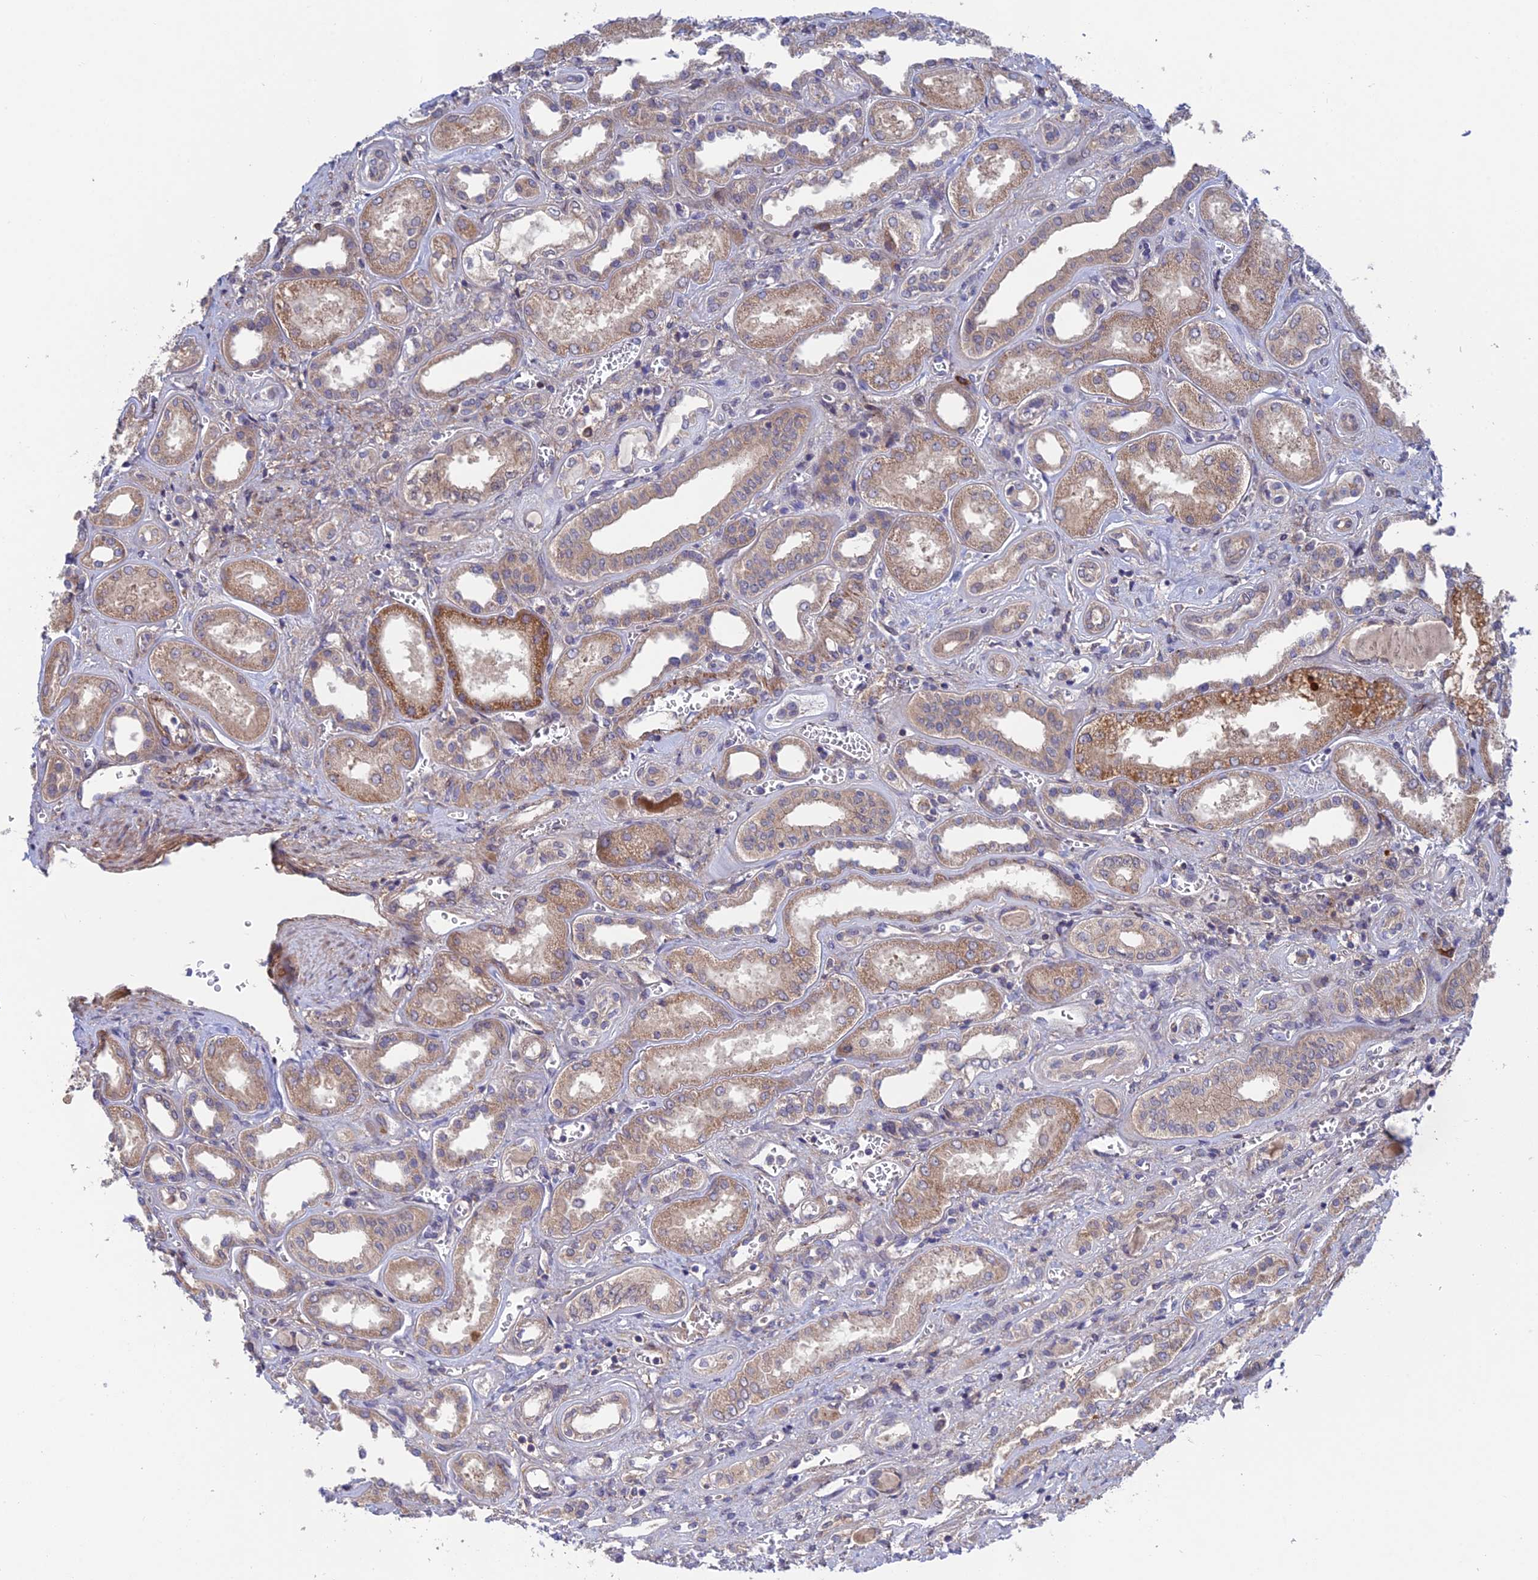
{"staining": {"intensity": "weak", "quantity": "25%-75%", "location": "cytoplasmic/membranous"}, "tissue": "kidney", "cell_type": "Cells in glomeruli", "image_type": "normal", "snomed": [{"axis": "morphology", "description": "Normal tissue, NOS"}, {"axis": "morphology", "description": "Adenocarcinoma, NOS"}, {"axis": "topography", "description": "Kidney"}], "caption": "Immunohistochemical staining of unremarkable kidney exhibits 25%-75% levels of weak cytoplasmic/membranous protein staining in about 25%-75% of cells in glomeruli. (brown staining indicates protein expression, while blue staining denotes nuclei).", "gene": "UROS", "patient": {"sex": "female", "age": 68}}